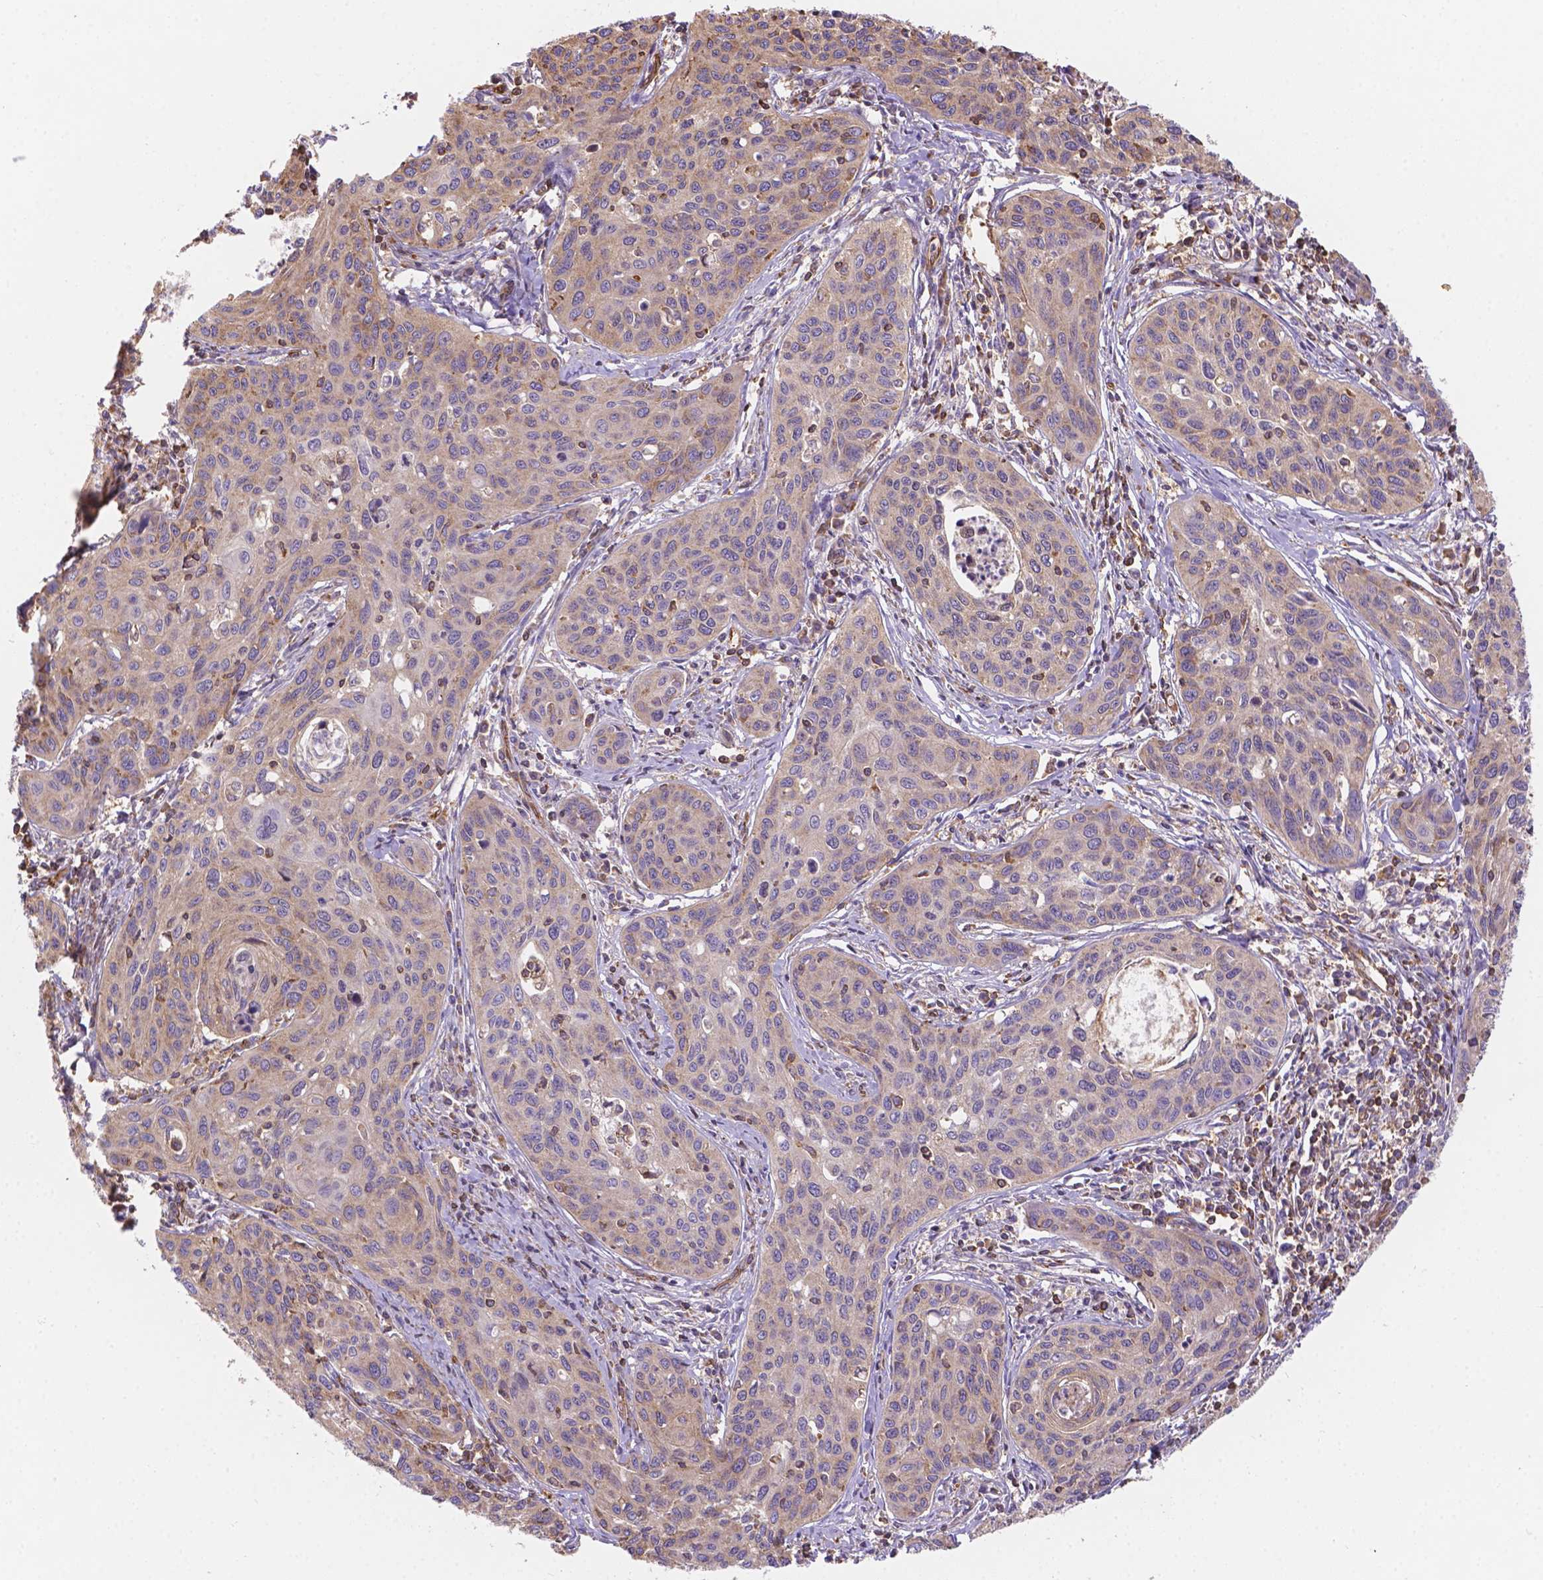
{"staining": {"intensity": "weak", "quantity": "25%-75%", "location": "cytoplasmic/membranous"}, "tissue": "cervical cancer", "cell_type": "Tumor cells", "image_type": "cancer", "snomed": [{"axis": "morphology", "description": "Squamous cell carcinoma, NOS"}, {"axis": "topography", "description": "Cervix"}], "caption": "Cervical squamous cell carcinoma tissue exhibits weak cytoplasmic/membranous staining in approximately 25%-75% of tumor cells, visualized by immunohistochemistry. The protein of interest is stained brown, and the nuclei are stained in blue (DAB (3,3'-diaminobenzidine) IHC with brightfield microscopy, high magnification).", "gene": "DMWD", "patient": {"sex": "female", "age": 31}}